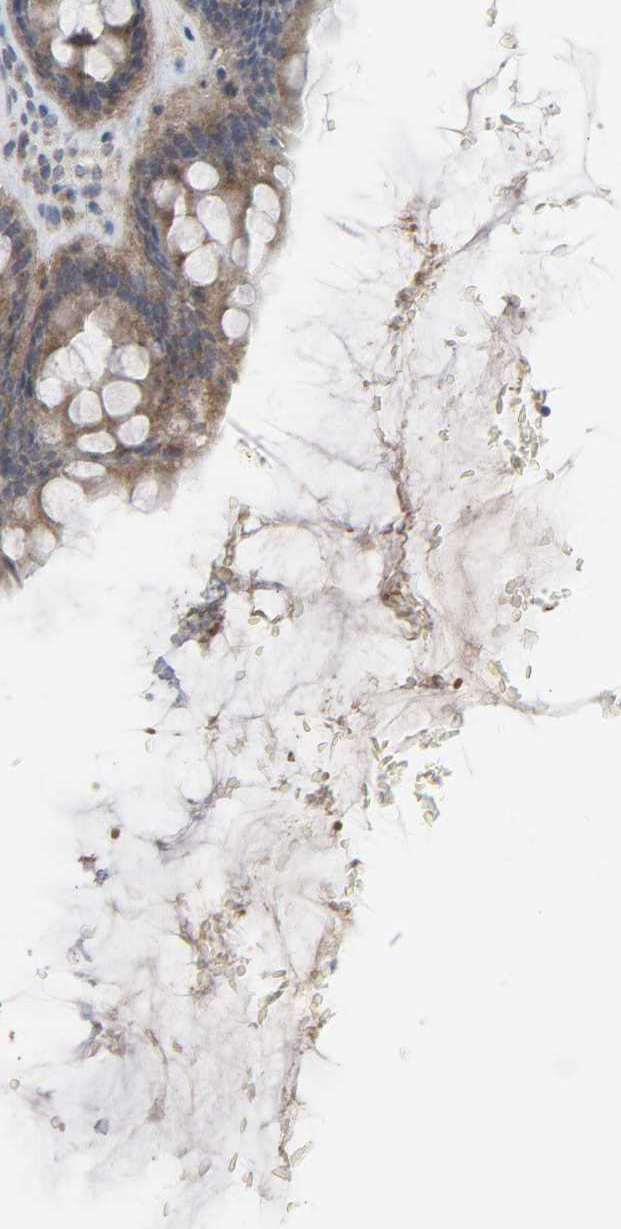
{"staining": {"intensity": "moderate", "quantity": ">75%", "location": "cytoplasmic/membranous"}, "tissue": "rectum", "cell_type": "Glandular cells", "image_type": "normal", "snomed": [{"axis": "morphology", "description": "Normal tissue, NOS"}, {"axis": "topography", "description": "Rectum"}], "caption": "IHC staining of normal rectum, which demonstrates medium levels of moderate cytoplasmic/membranous expression in about >75% of glandular cells indicating moderate cytoplasmic/membranous protein staining. The staining was performed using DAB (brown) for protein detection and nuclei were counterstained in hematoxylin (blue).", "gene": "CLIP1", "patient": {"sex": "male", "age": 92}}